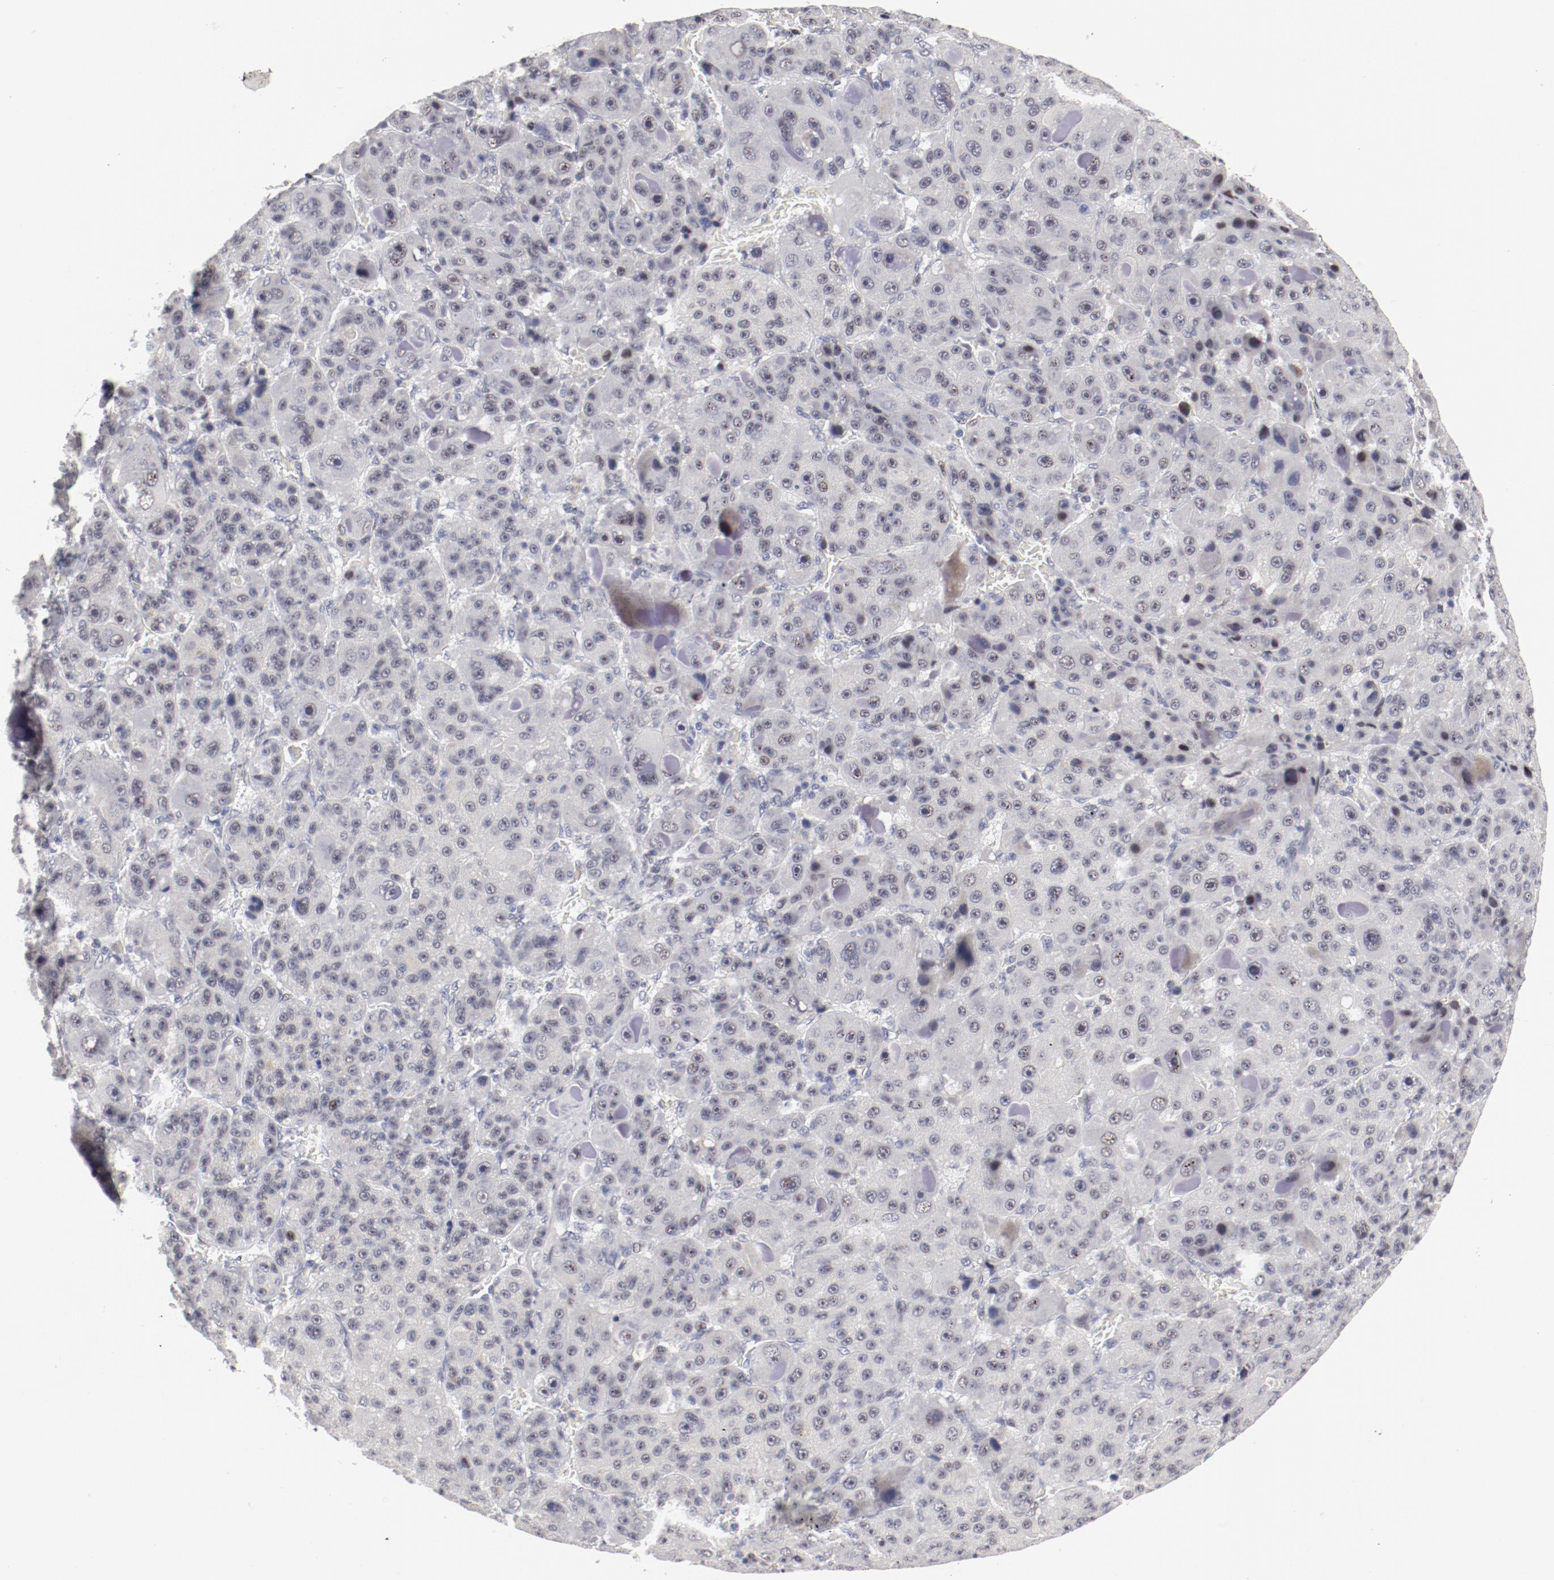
{"staining": {"intensity": "negative", "quantity": "none", "location": "none"}, "tissue": "liver cancer", "cell_type": "Tumor cells", "image_type": "cancer", "snomed": [{"axis": "morphology", "description": "Carcinoma, Hepatocellular, NOS"}, {"axis": "topography", "description": "Liver"}], "caption": "This image is of liver cancer stained with IHC to label a protein in brown with the nuclei are counter-stained blue. There is no expression in tumor cells.", "gene": "FSCB", "patient": {"sex": "male", "age": 76}}